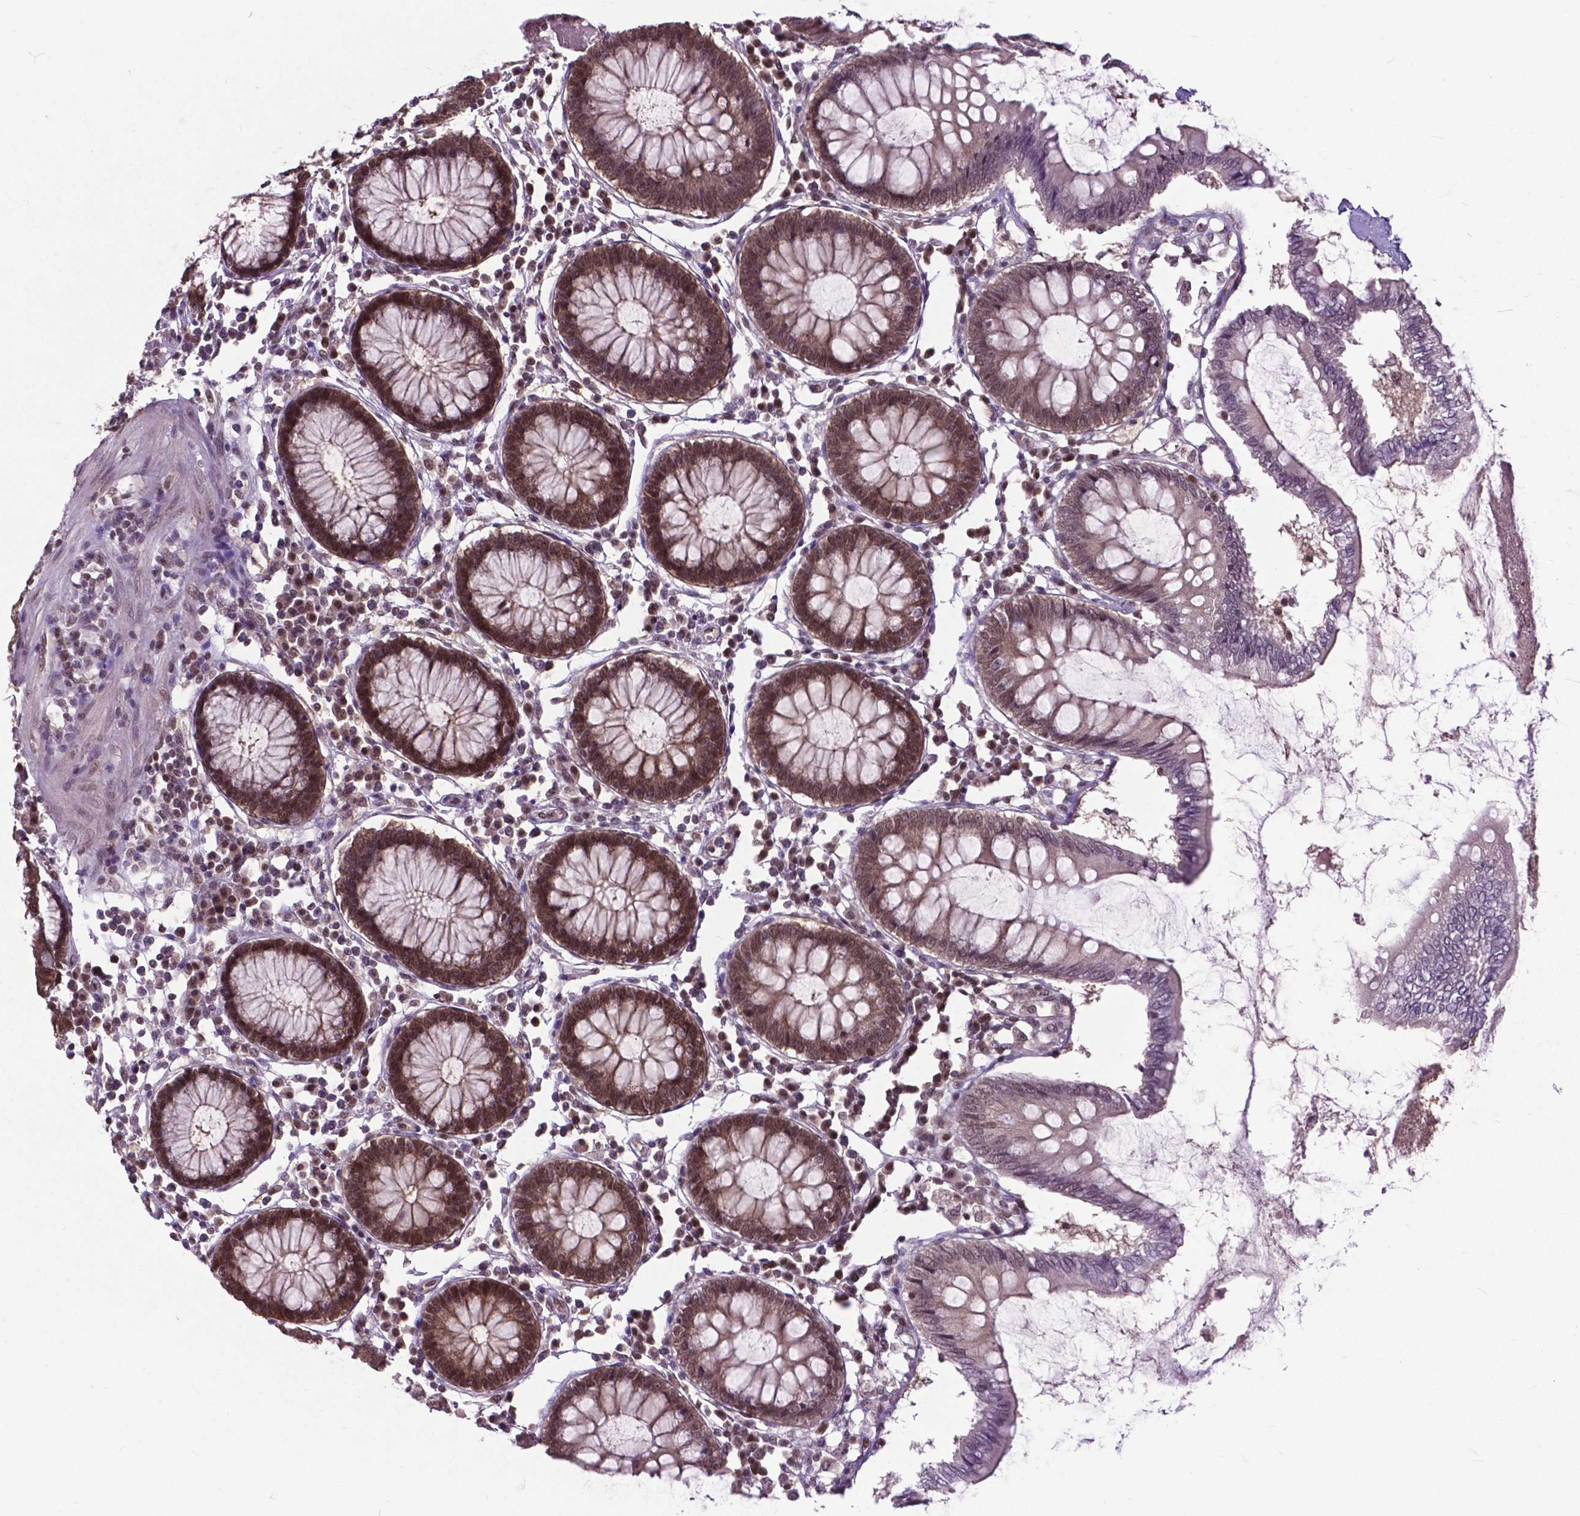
{"staining": {"intensity": "weak", "quantity": ">75%", "location": "nuclear"}, "tissue": "colon", "cell_type": "Endothelial cells", "image_type": "normal", "snomed": [{"axis": "morphology", "description": "Normal tissue, NOS"}, {"axis": "morphology", "description": "Adenocarcinoma, NOS"}, {"axis": "topography", "description": "Colon"}], "caption": "Protein staining of benign colon reveals weak nuclear staining in about >75% of endothelial cells.", "gene": "FAF1", "patient": {"sex": "male", "age": 83}}